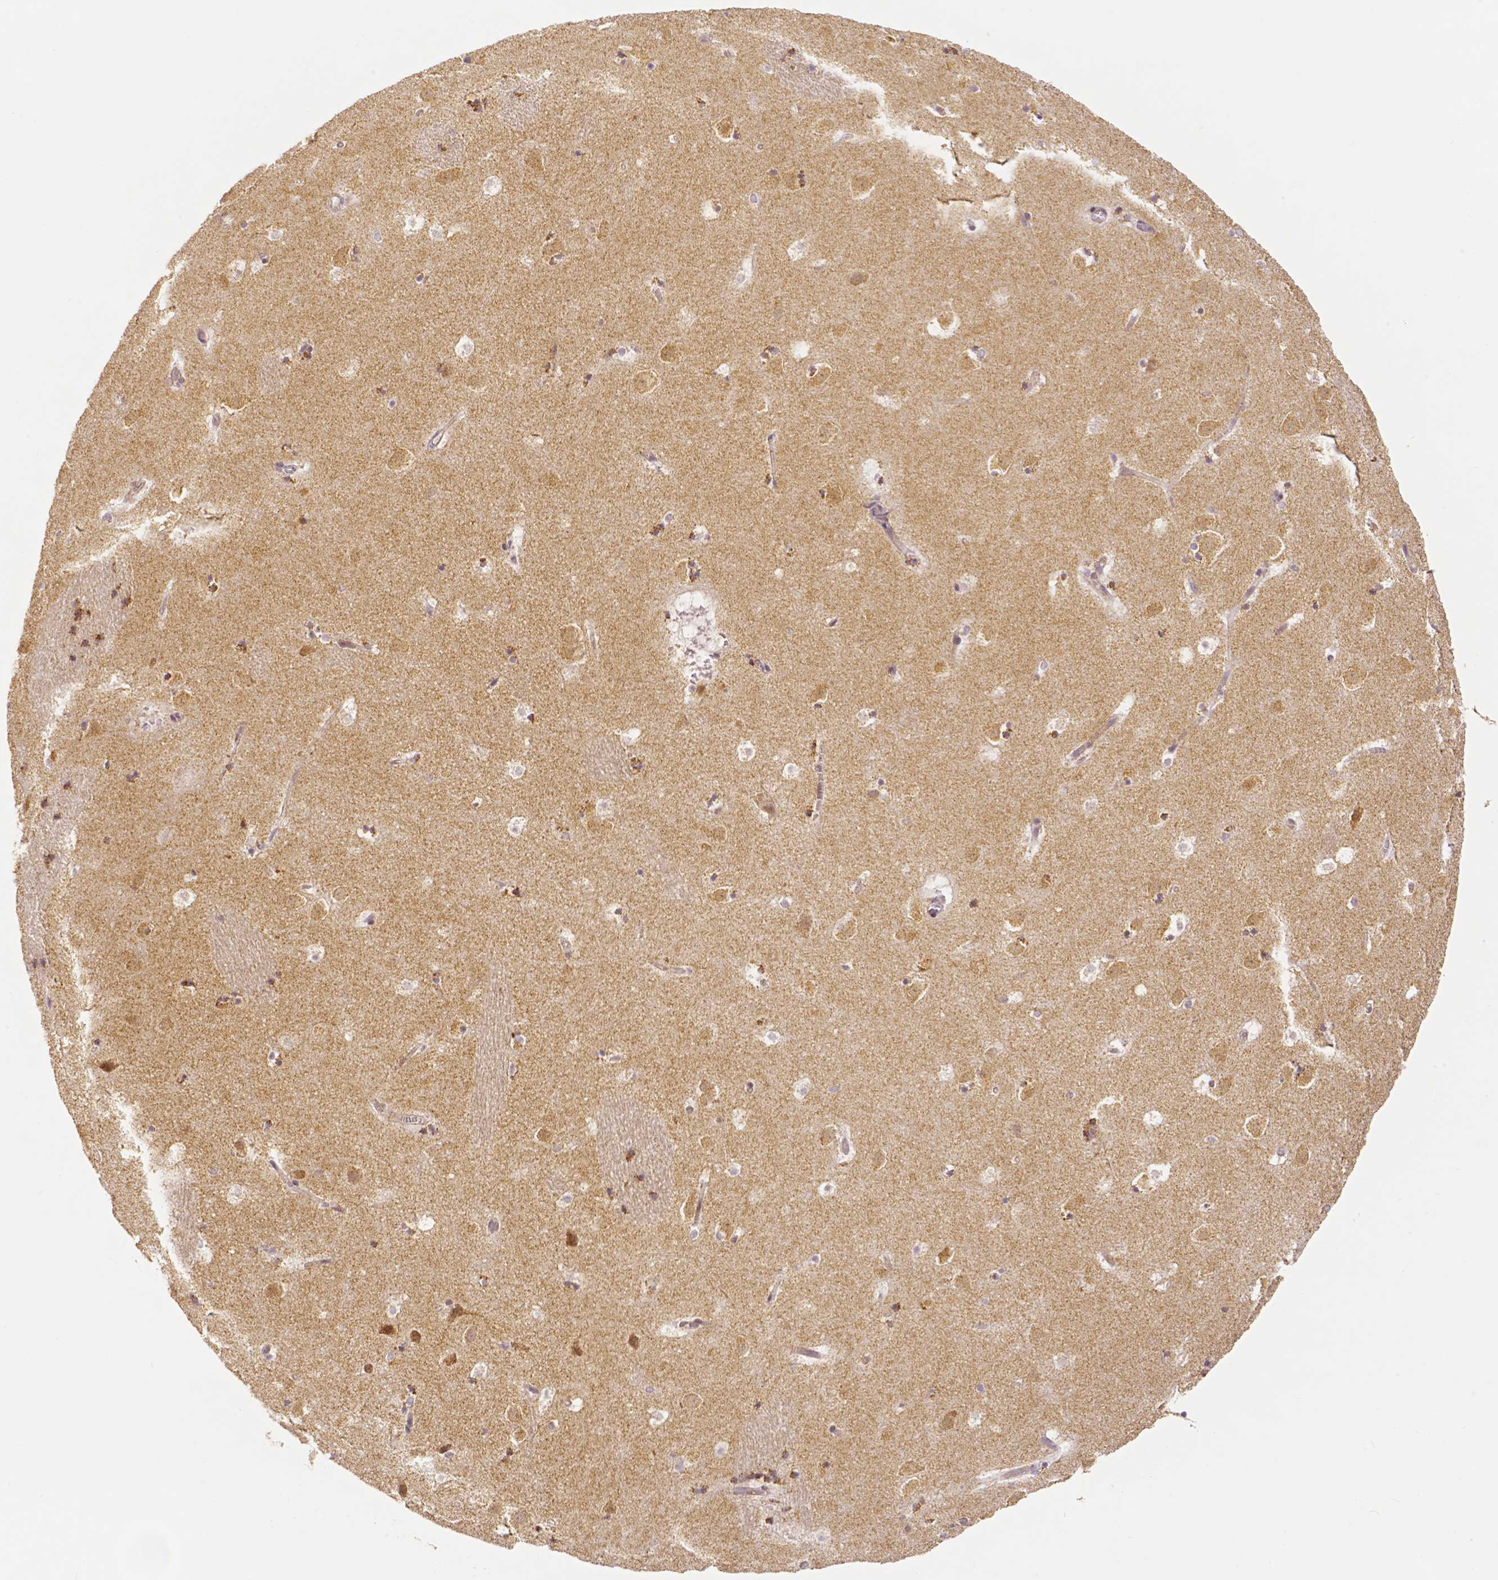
{"staining": {"intensity": "negative", "quantity": "none", "location": "none"}, "tissue": "caudate", "cell_type": "Glial cells", "image_type": "normal", "snomed": [{"axis": "morphology", "description": "Normal tissue, NOS"}, {"axis": "topography", "description": "Lateral ventricle wall"}], "caption": "This image is of unremarkable caudate stained with immunohistochemistry (IHC) to label a protein in brown with the nuclei are counter-stained blue. There is no staining in glial cells. (DAB immunohistochemistry visualized using brightfield microscopy, high magnification).", "gene": "RHOT1", "patient": {"sex": "male", "age": 37}}